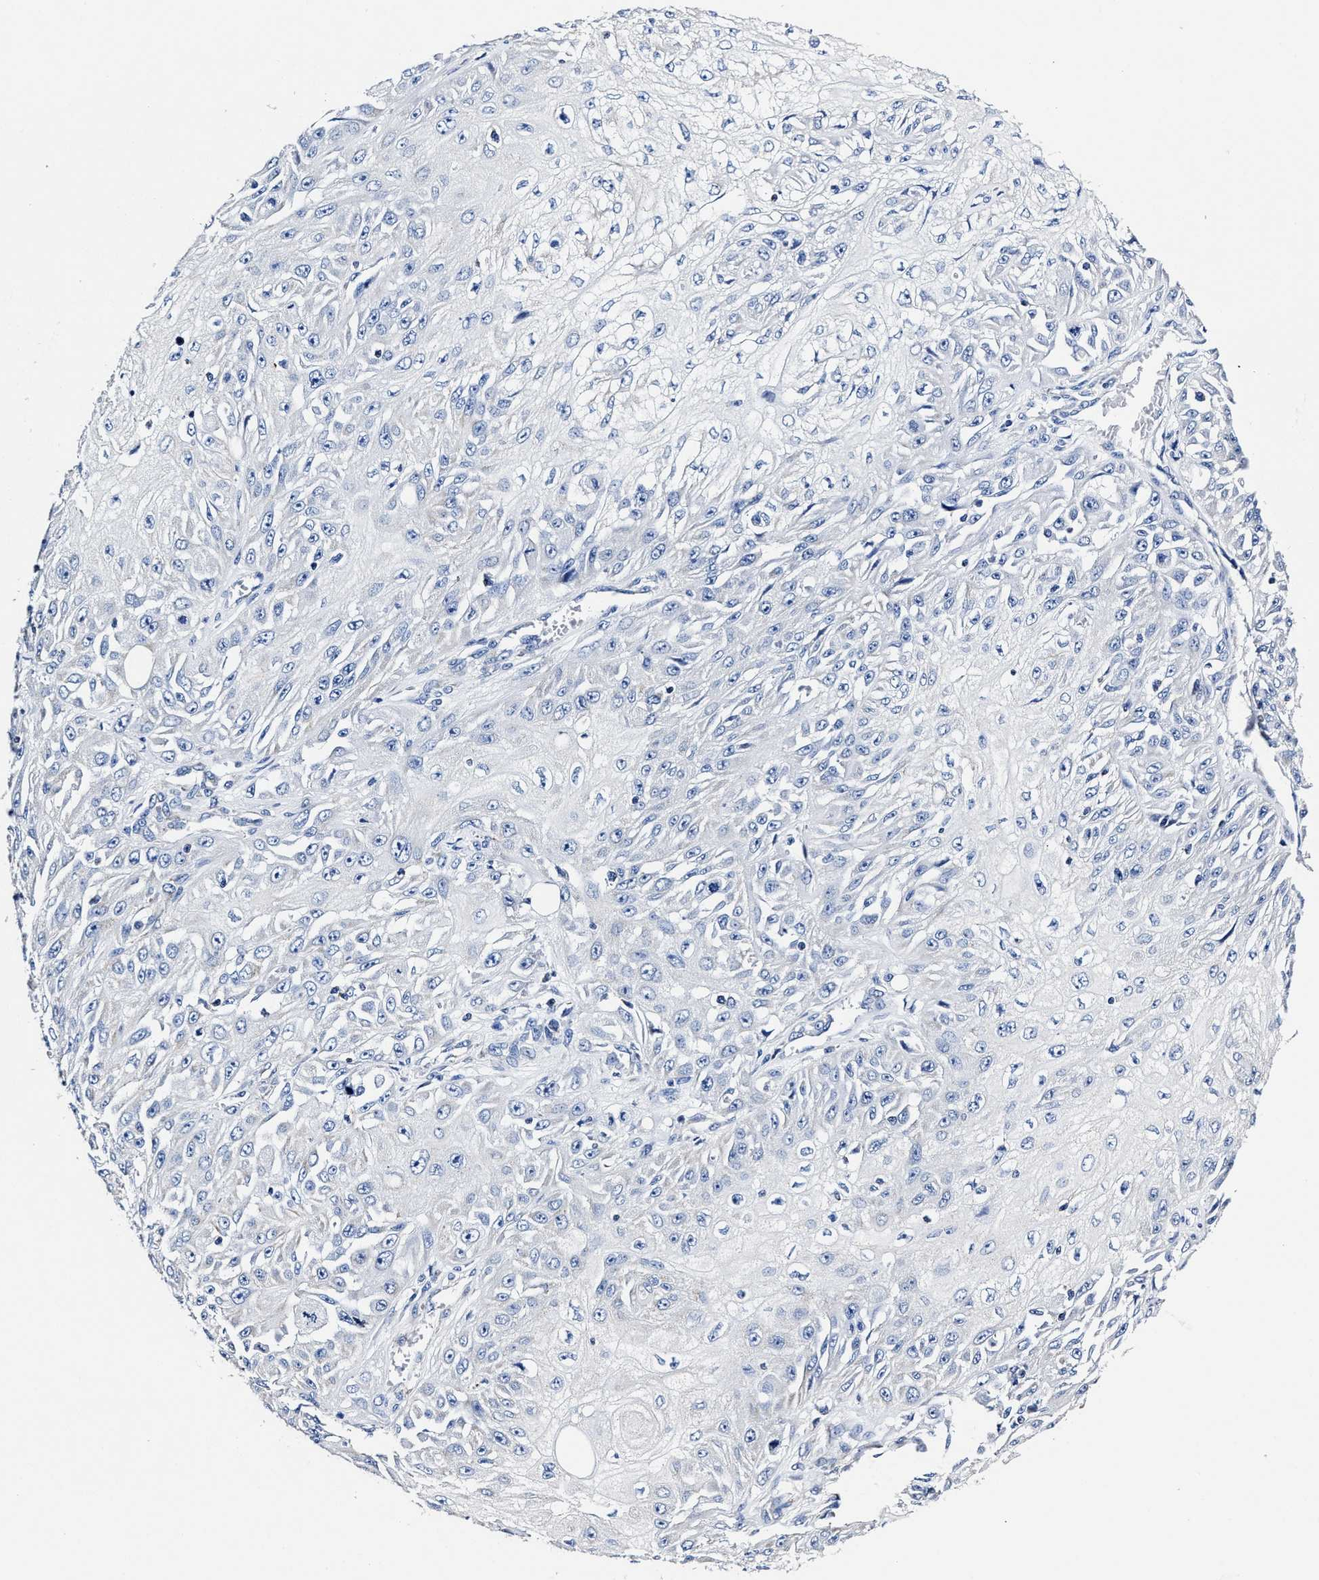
{"staining": {"intensity": "negative", "quantity": "none", "location": "none"}, "tissue": "skin cancer", "cell_type": "Tumor cells", "image_type": "cancer", "snomed": [{"axis": "morphology", "description": "Squamous cell carcinoma, NOS"}, {"axis": "morphology", "description": "Squamous cell carcinoma, metastatic, NOS"}, {"axis": "topography", "description": "Skin"}, {"axis": "topography", "description": "Lymph node"}], "caption": "Immunohistochemistry image of neoplastic tissue: skin squamous cell carcinoma stained with DAB (3,3'-diaminobenzidine) exhibits no significant protein expression in tumor cells. The staining is performed using DAB brown chromogen with nuclei counter-stained in using hematoxylin.", "gene": "HINT2", "patient": {"sex": "male", "age": 75}}